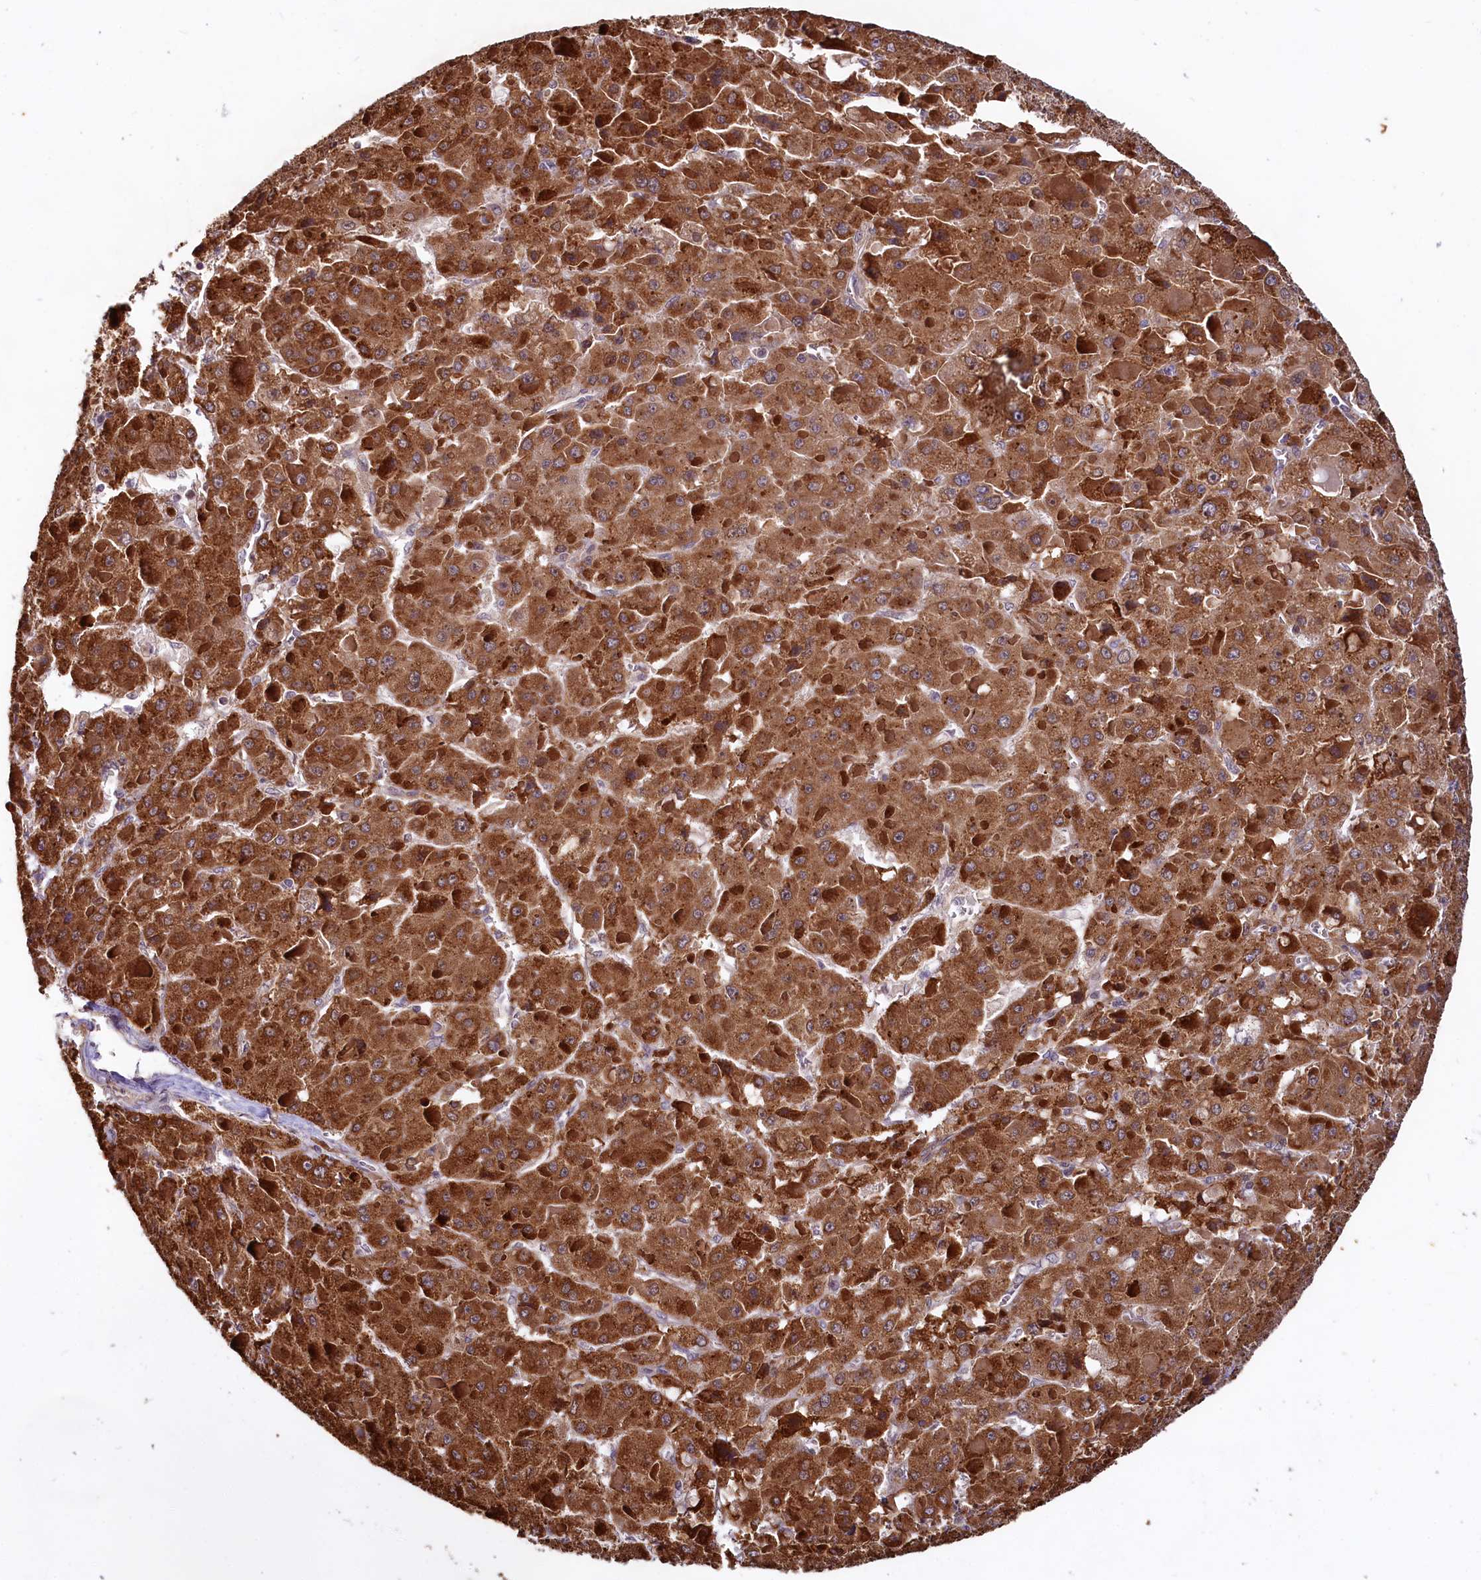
{"staining": {"intensity": "strong", "quantity": ">75%", "location": "cytoplasmic/membranous"}, "tissue": "liver cancer", "cell_type": "Tumor cells", "image_type": "cancer", "snomed": [{"axis": "morphology", "description": "Carcinoma, Hepatocellular, NOS"}, {"axis": "topography", "description": "Liver"}], "caption": "Immunohistochemistry photomicrograph of liver cancer (hepatocellular carcinoma) stained for a protein (brown), which reveals high levels of strong cytoplasmic/membranous expression in about >75% of tumor cells.", "gene": "UBE3A", "patient": {"sex": "female", "age": 73}}